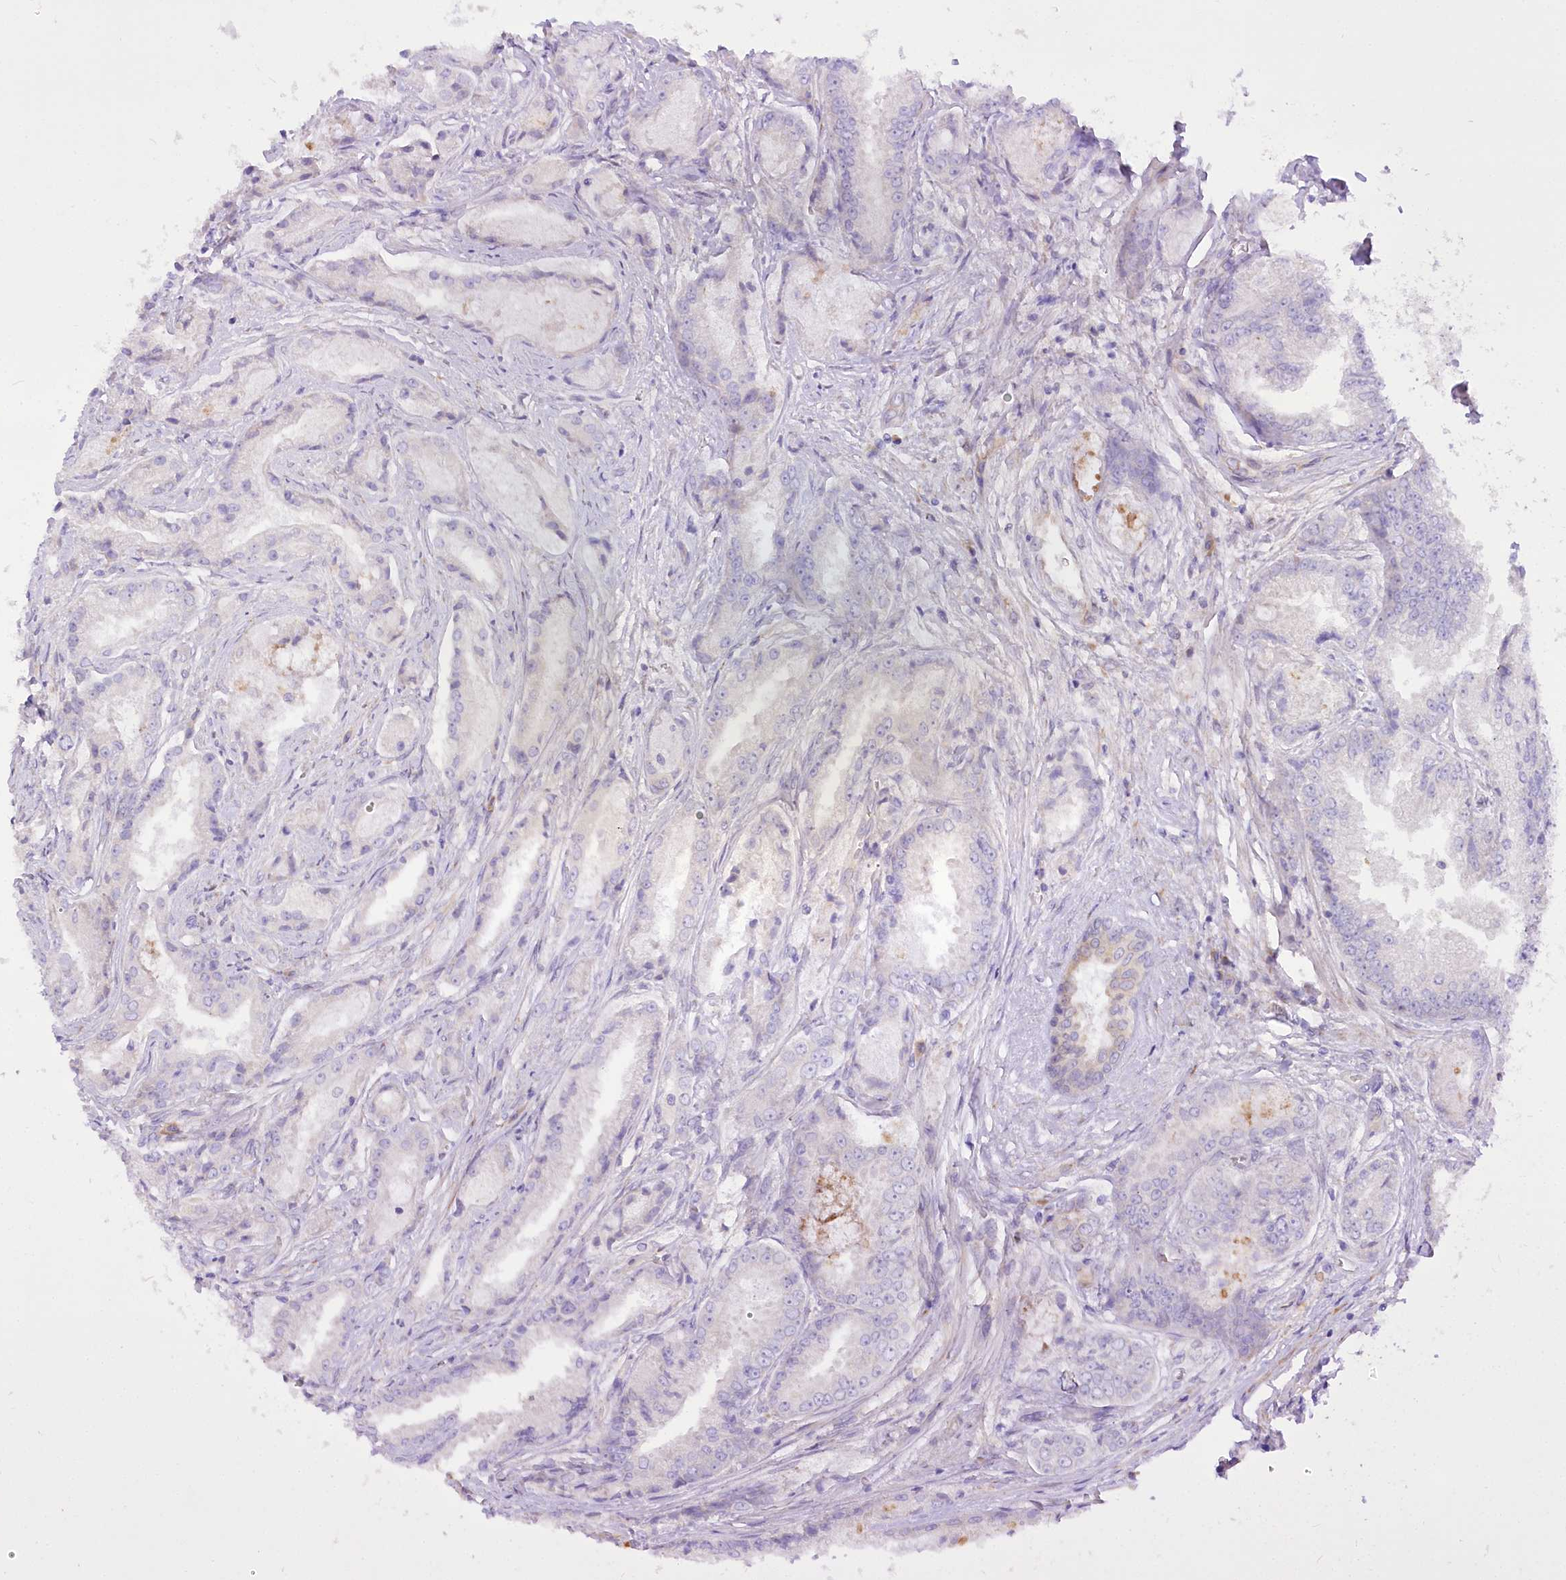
{"staining": {"intensity": "negative", "quantity": "none", "location": "none"}, "tissue": "prostate cancer", "cell_type": "Tumor cells", "image_type": "cancer", "snomed": [{"axis": "morphology", "description": "Adenocarcinoma, High grade"}, {"axis": "topography", "description": "Prostate"}], "caption": "Image shows no significant protein expression in tumor cells of prostate cancer (adenocarcinoma (high-grade)). (DAB (3,3'-diaminobenzidine) immunohistochemistry with hematoxylin counter stain).", "gene": "STT3B", "patient": {"sex": "male", "age": 72}}